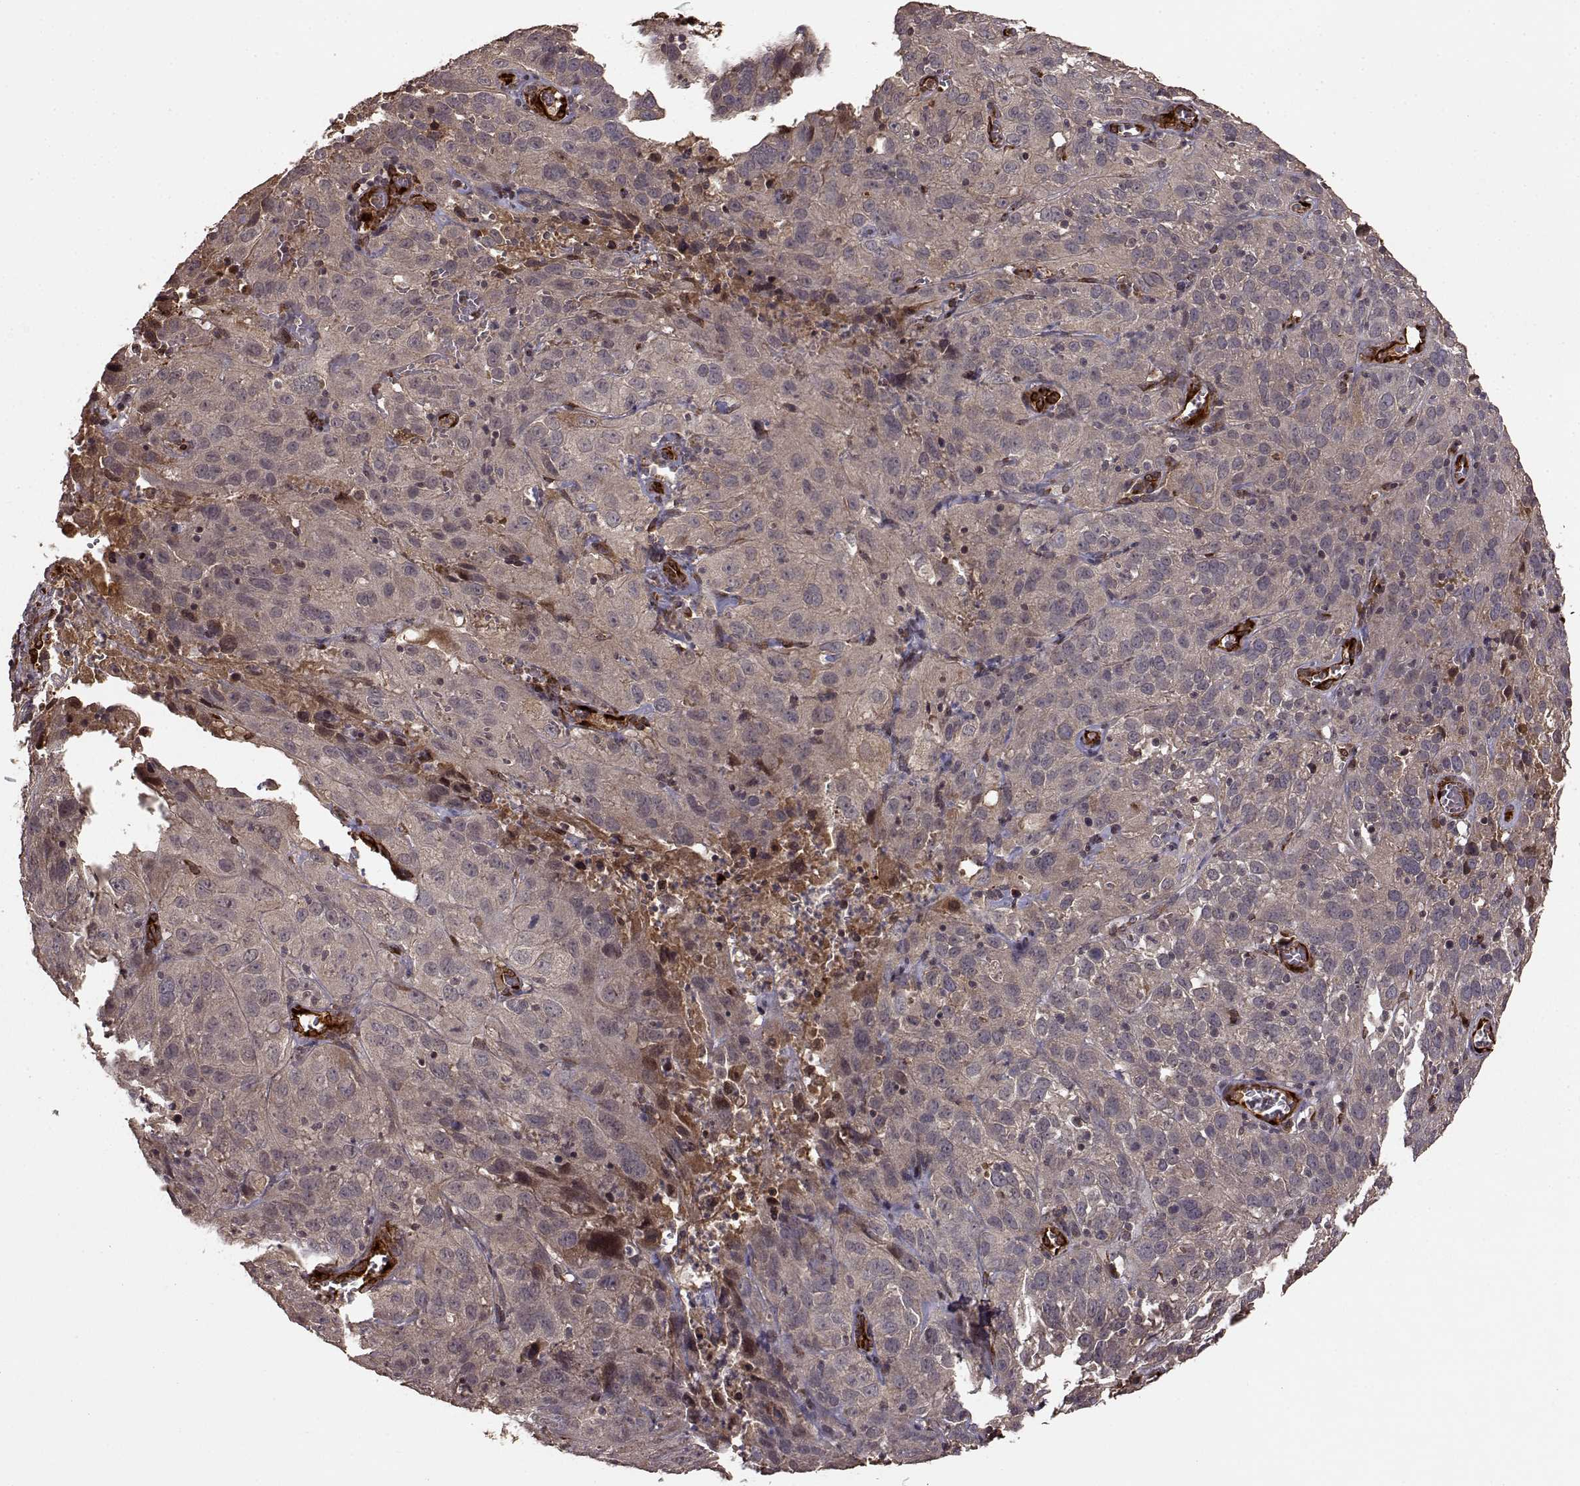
{"staining": {"intensity": "moderate", "quantity": "<25%", "location": "cytoplasmic/membranous"}, "tissue": "cervical cancer", "cell_type": "Tumor cells", "image_type": "cancer", "snomed": [{"axis": "morphology", "description": "Squamous cell carcinoma, NOS"}, {"axis": "topography", "description": "Cervix"}], "caption": "The photomicrograph displays immunohistochemical staining of cervical cancer (squamous cell carcinoma). There is moderate cytoplasmic/membranous staining is identified in about <25% of tumor cells.", "gene": "FSTL1", "patient": {"sex": "female", "age": 32}}